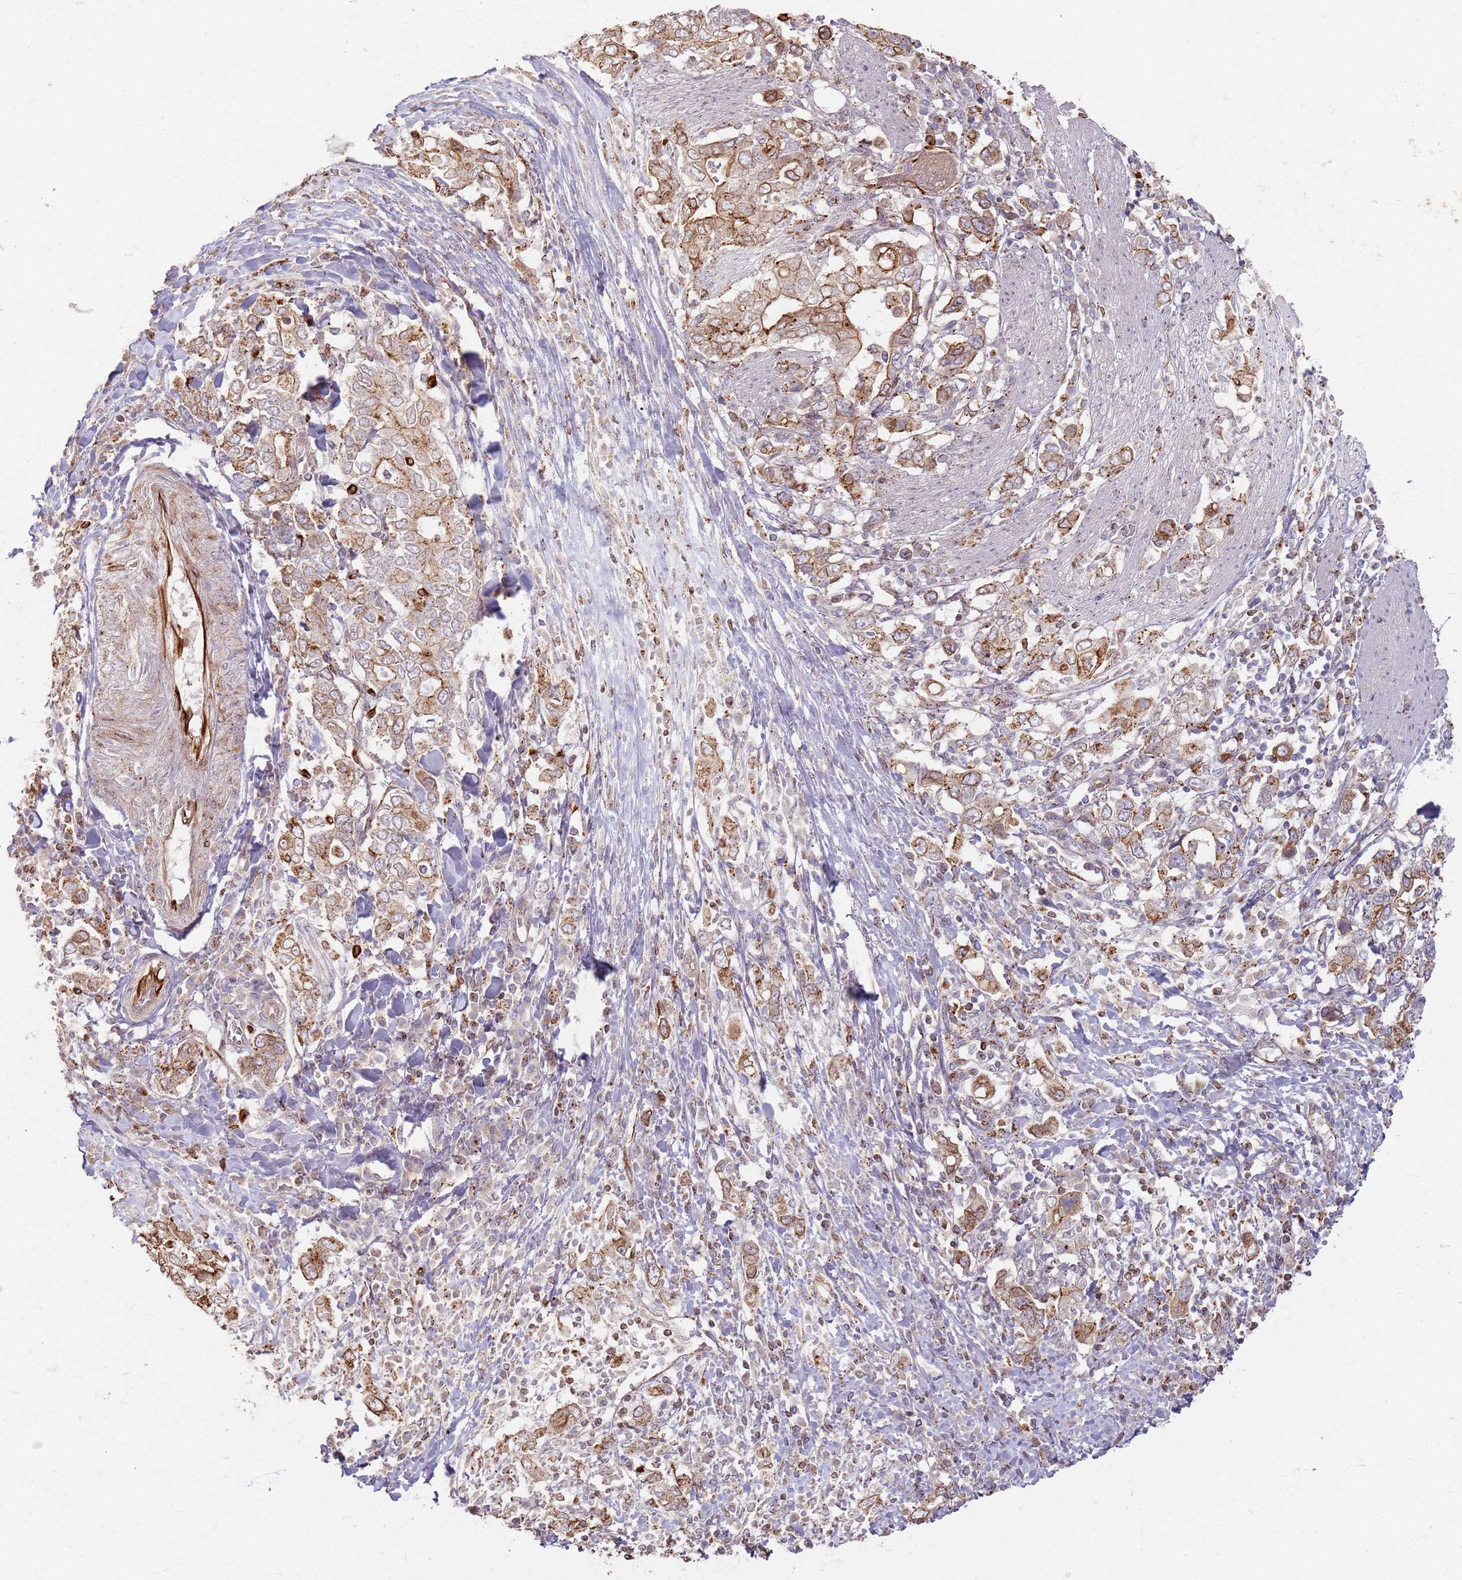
{"staining": {"intensity": "moderate", "quantity": ">75%", "location": "cytoplasmic/membranous"}, "tissue": "stomach cancer", "cell_type": "Tumor cells", "image_type": "cancer", "snomed": [{"axis": "morphology", "description": "Adenocarcinoma, NOS"}, {"axis": "topography", "description": "Stomach, upper"}, {"axis": "topography", "description": "Stomach"}], "caption": "Immunohistochemical staining of human stomach cancer reveals medium levels of moderate cytoplasmic/membranous staining in about >75% of tumor cells. Using DAB (brown) and hematoxylin (blue) stains, captured at high magnification using brightfield microscopy.", "gene": "KCNA5", "patient": {"sex": "male", "age": 62}}